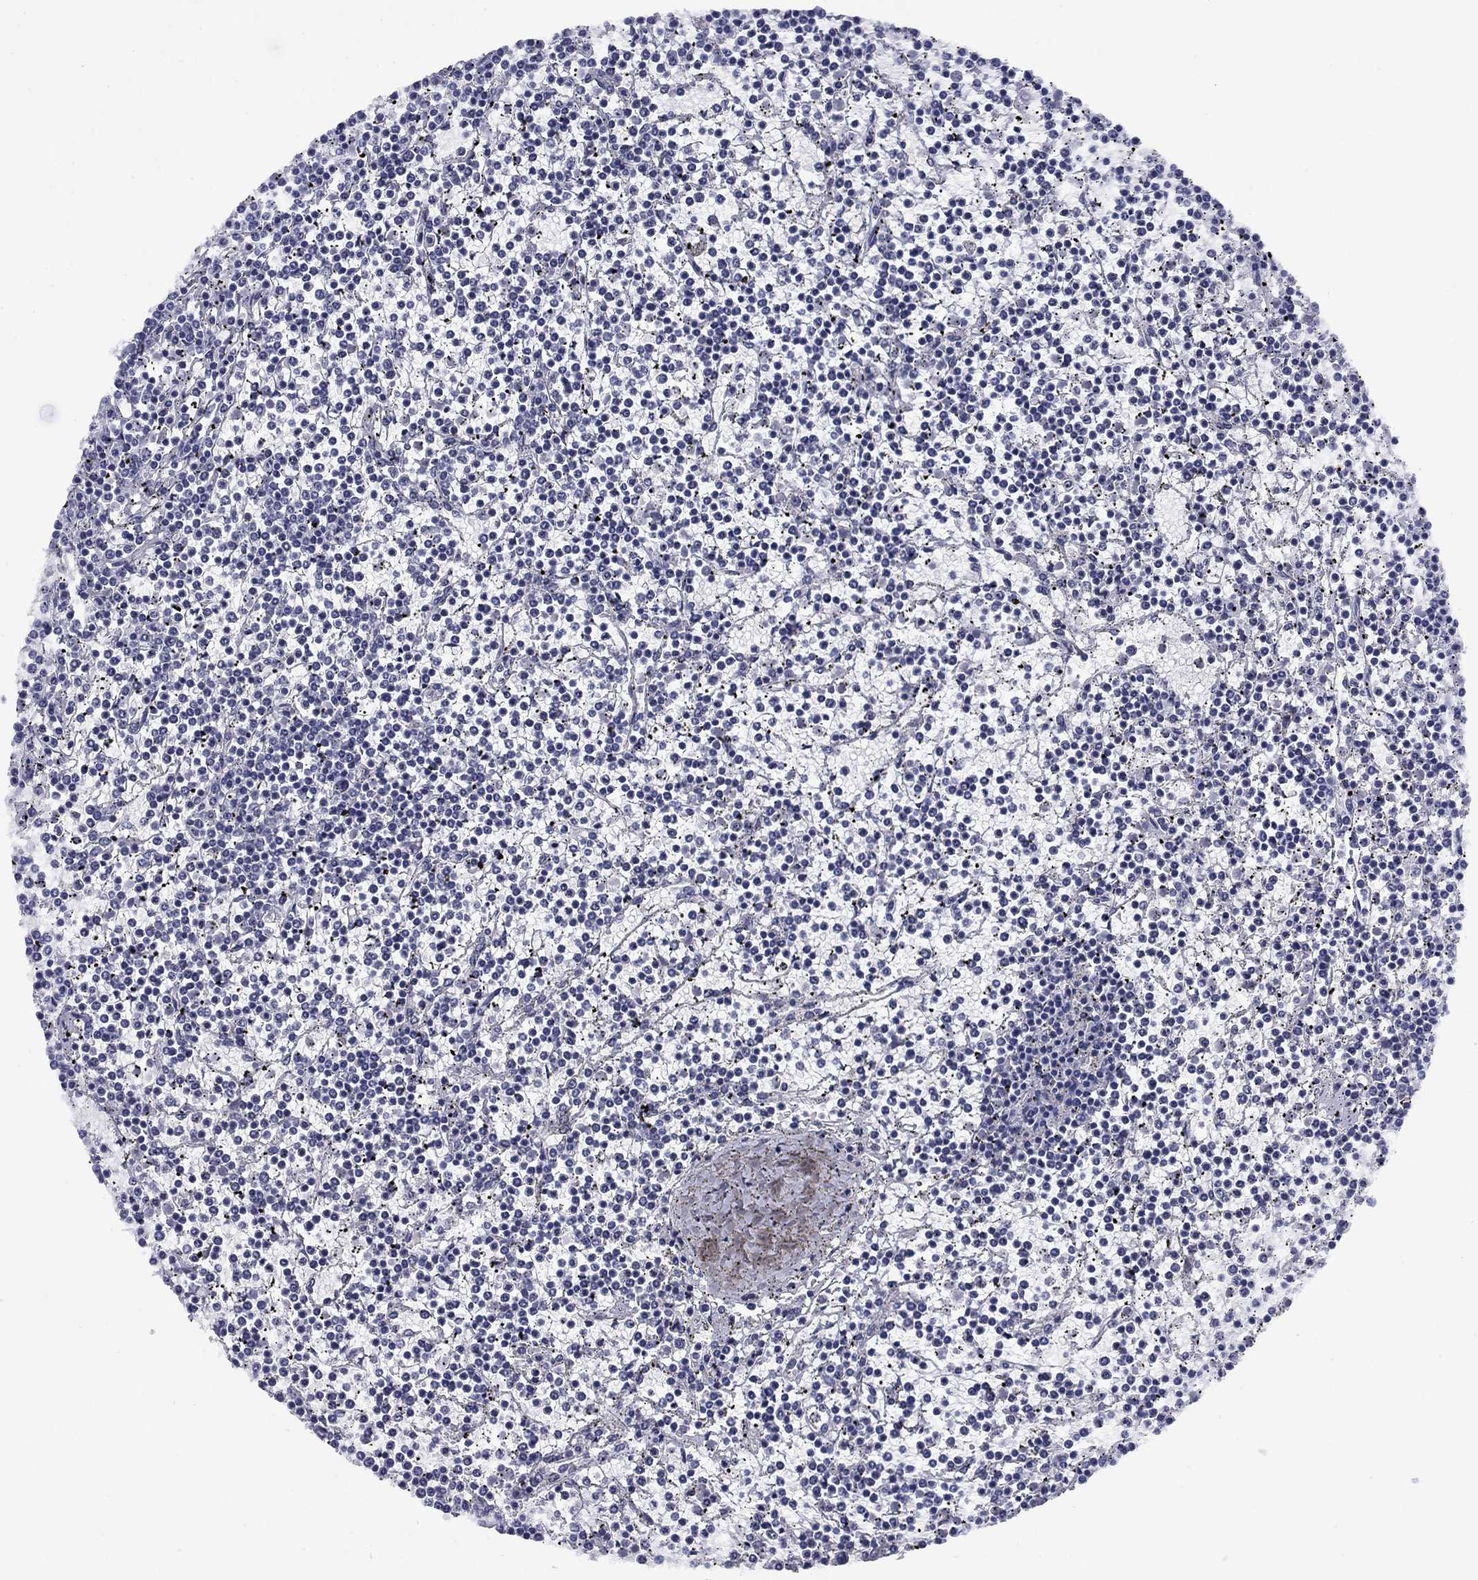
{"staining": {"intensity": "negative", "quantity": "none", "location": "none"}, "tissue": "lymphoma", "cell_type": "Tumor cells", "image_type": "cancer", "snomed": [{"axis": "morphology", "description": "Malignant lymphoma, non-Hodgkin's type, Low grade"}, {"axis": "topography", "description": "Spleen"}], "caption": "IHC histopathology image of neoplastic tissue: low-grade malignant lymphoma, non-Hodgkin's type stained with DAB shows no significant protein staining in tumor cells.", "gene": "HAO1", "patient": {"sex": "female", "age": 19}}